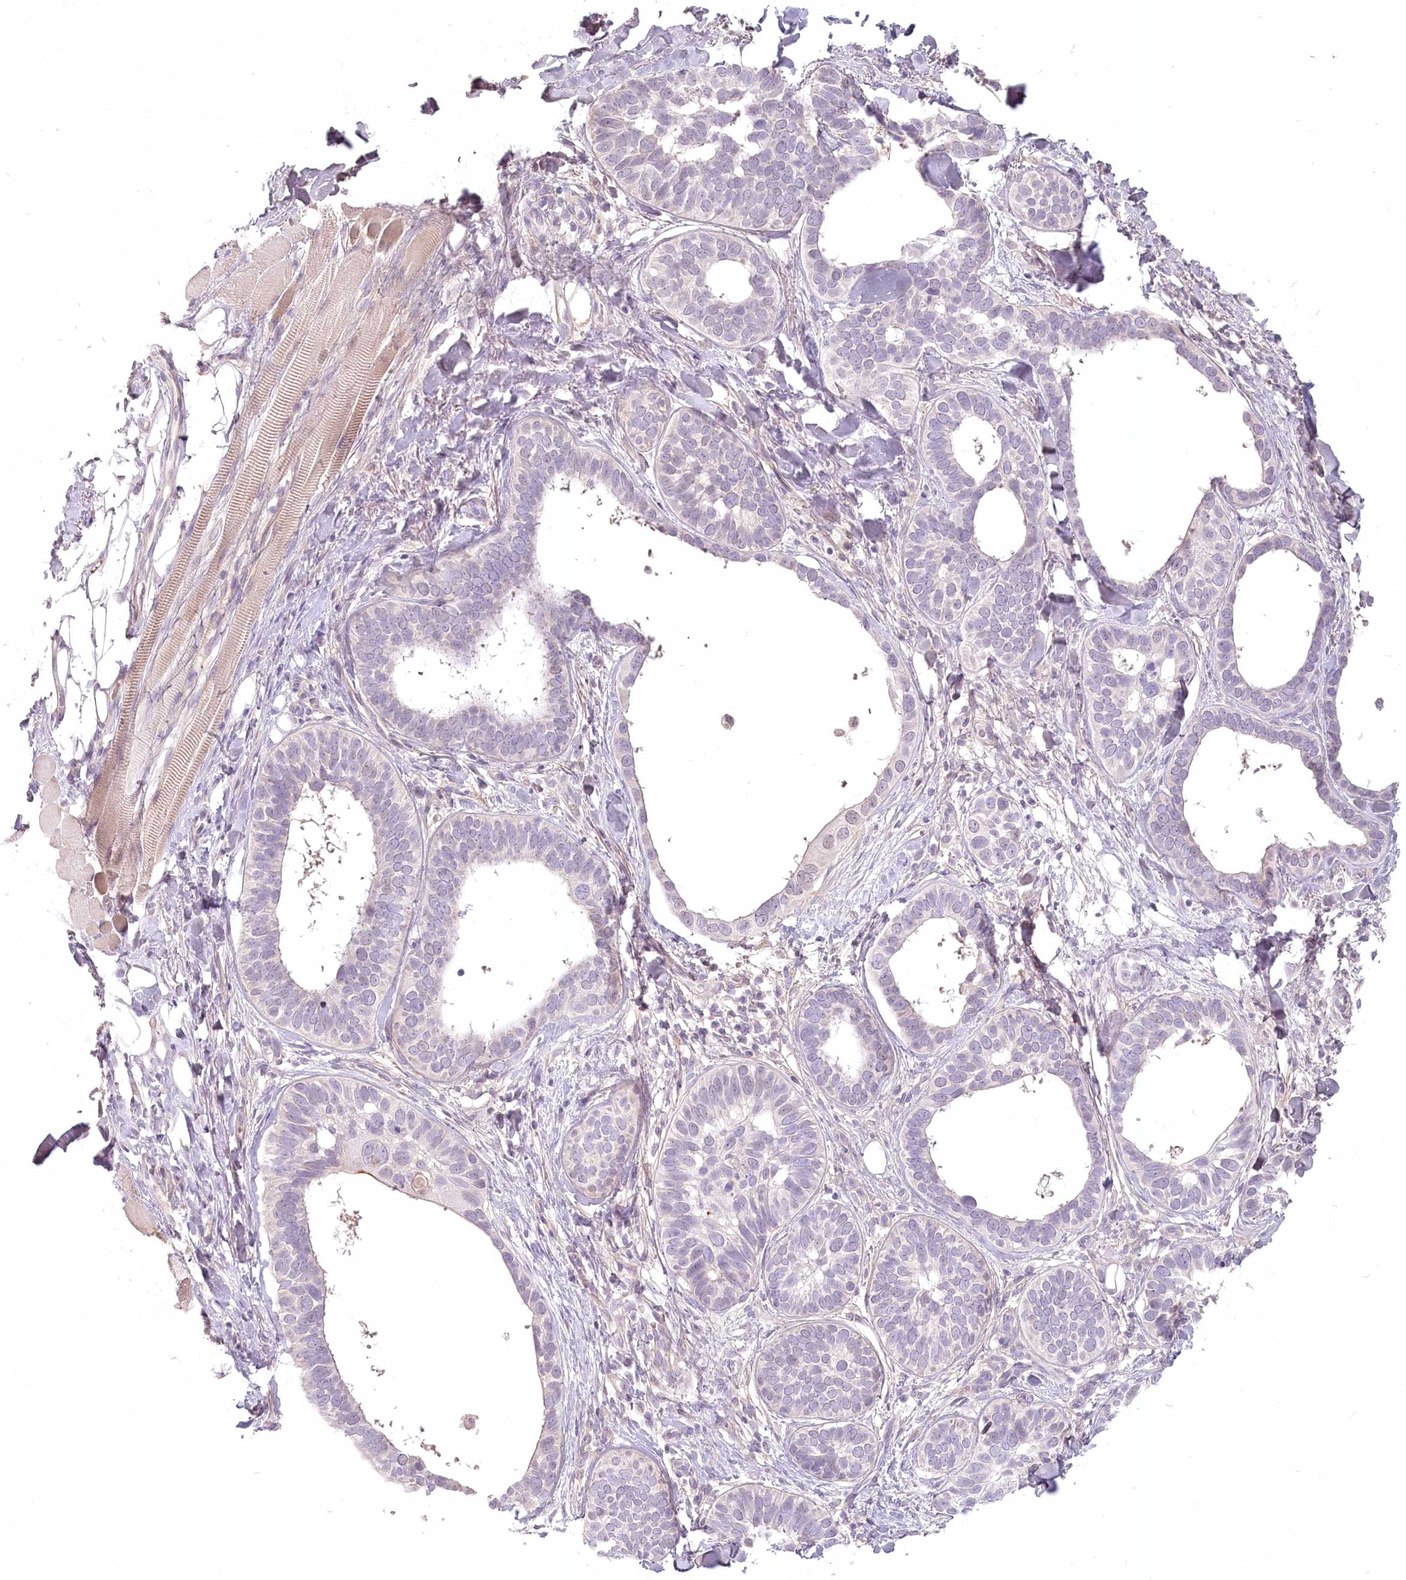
{"staining": {"intensity": "negative", "quantity": "none", "location": "none"}, "tissue": "skin cancer", "cell_type": "Tumor cells", "image_type": "cancer", "snomed": [{"axis": "morphology", "description": "Basal cell carcinoma"}, {"axis": "topography", "description": "Skin"}], "caption": "The histopathology image demonstrates no significant staining in tumor cells of basal cell carcinoma (skin).", "gene": "USP11", "patient": {"sex": "male", "age": 62}}